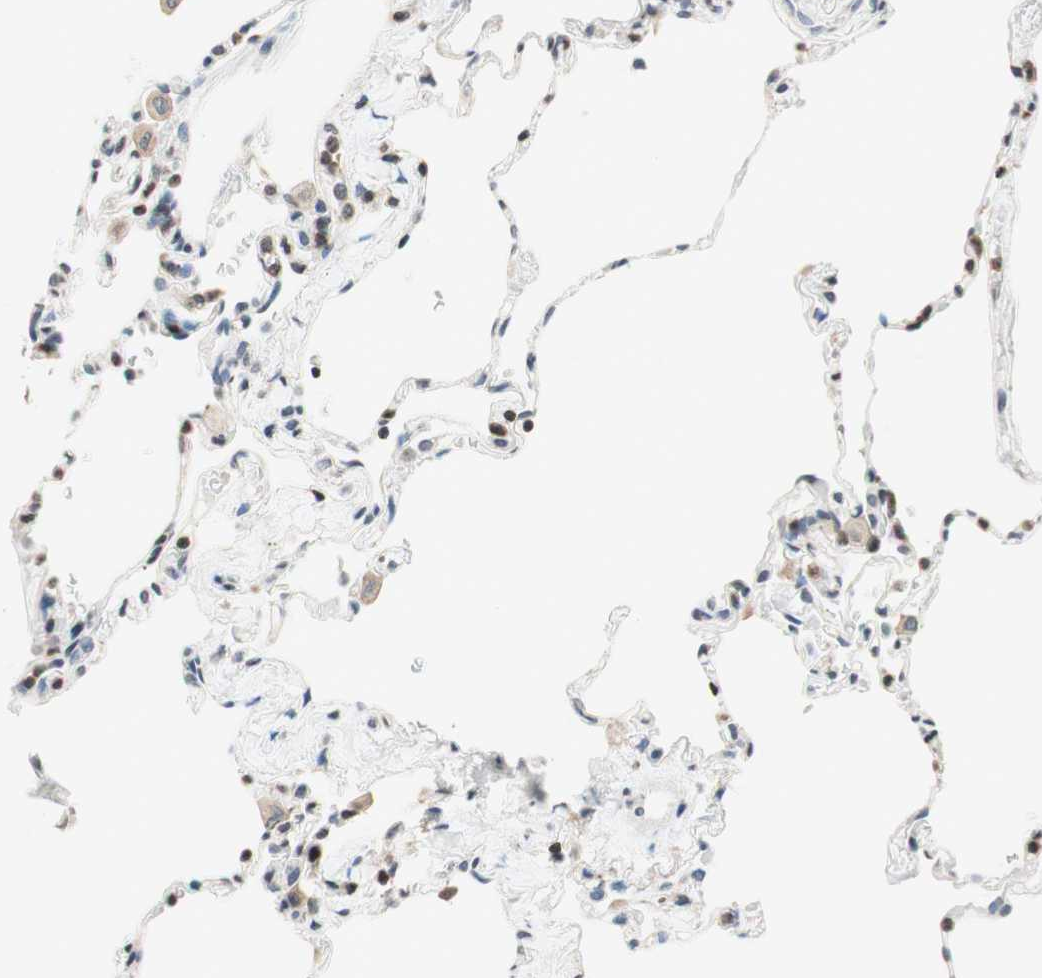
{"staining": {"intensity": "negative", "quantity": "none", "location": "none"}, "tissue": "lung", "cell_type": "Alveolar cells", "image_type": "normal", "snomed": [{"axis": "morphology", "description": "Normal tissue, NOS"}, {"axis": "topography", "description": "Lung"}], "caption": "This is a photomicrograph of IHC staining of unremarkable lung, which shows no staining in alveolar cells. (Immunohistochemistry, brightfield microscopy, high magnification).", "gene": "WIPF1", "patient": {"sex": "male", "age": 59}}